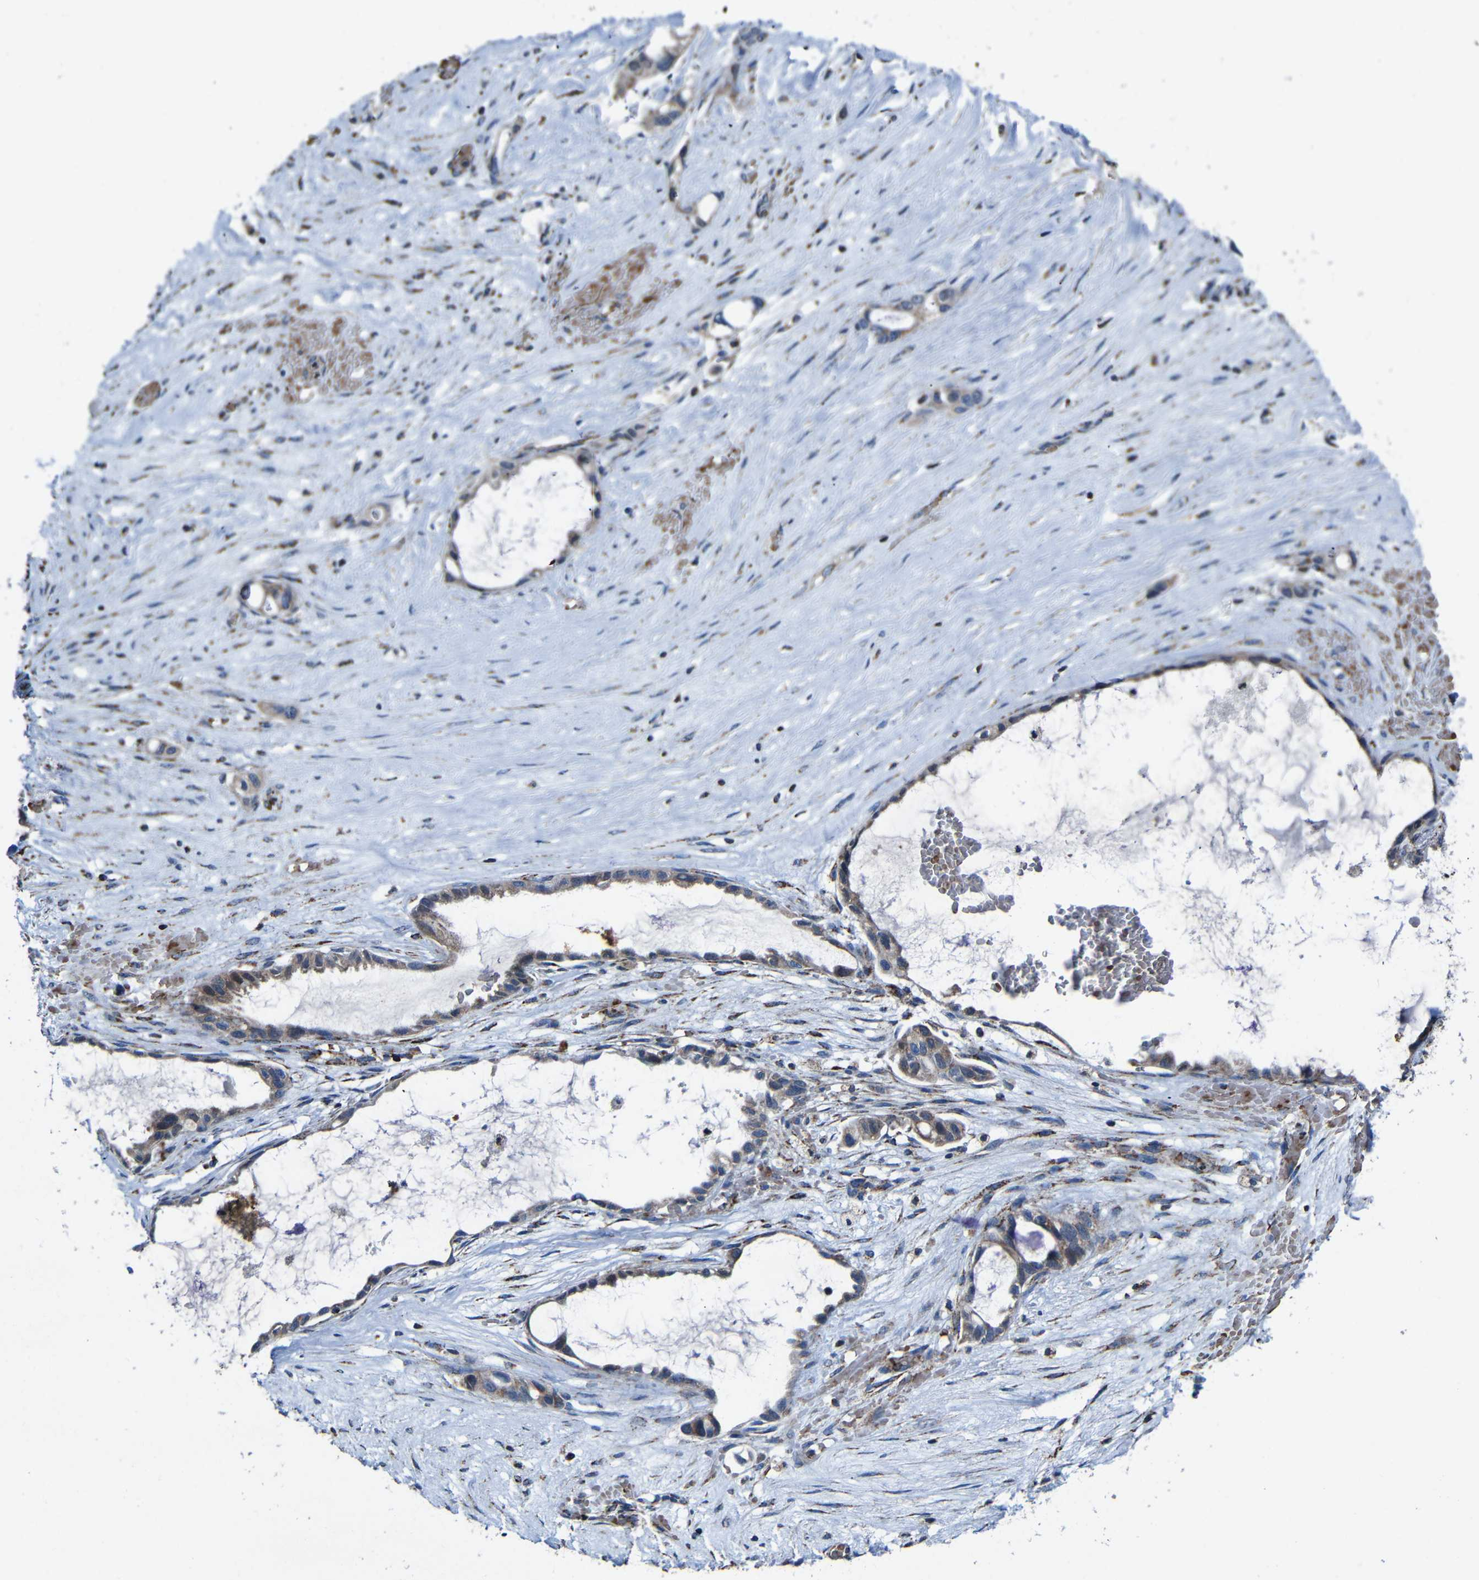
{"staining": {"intensity": "weak", "quantity": "25%-75%", "location": "cytoplasmic/membranous"}, "tissue": "liver cancer", "cell_type": "Tumor cells", "image_type": "cancer", "snomed": [{"axis": "morphology", "description": "Cholangiocarcinoma"}, {"axis": "topography", "description": "Liver"}], "caption": "An image of cholangiocarcinoma (liver) stained for a protein shows weak cytoplasmic/membranous brown staining in tumor cells.", "gene": "CA5B", "patient": {"sex": "female", "age": 65}}